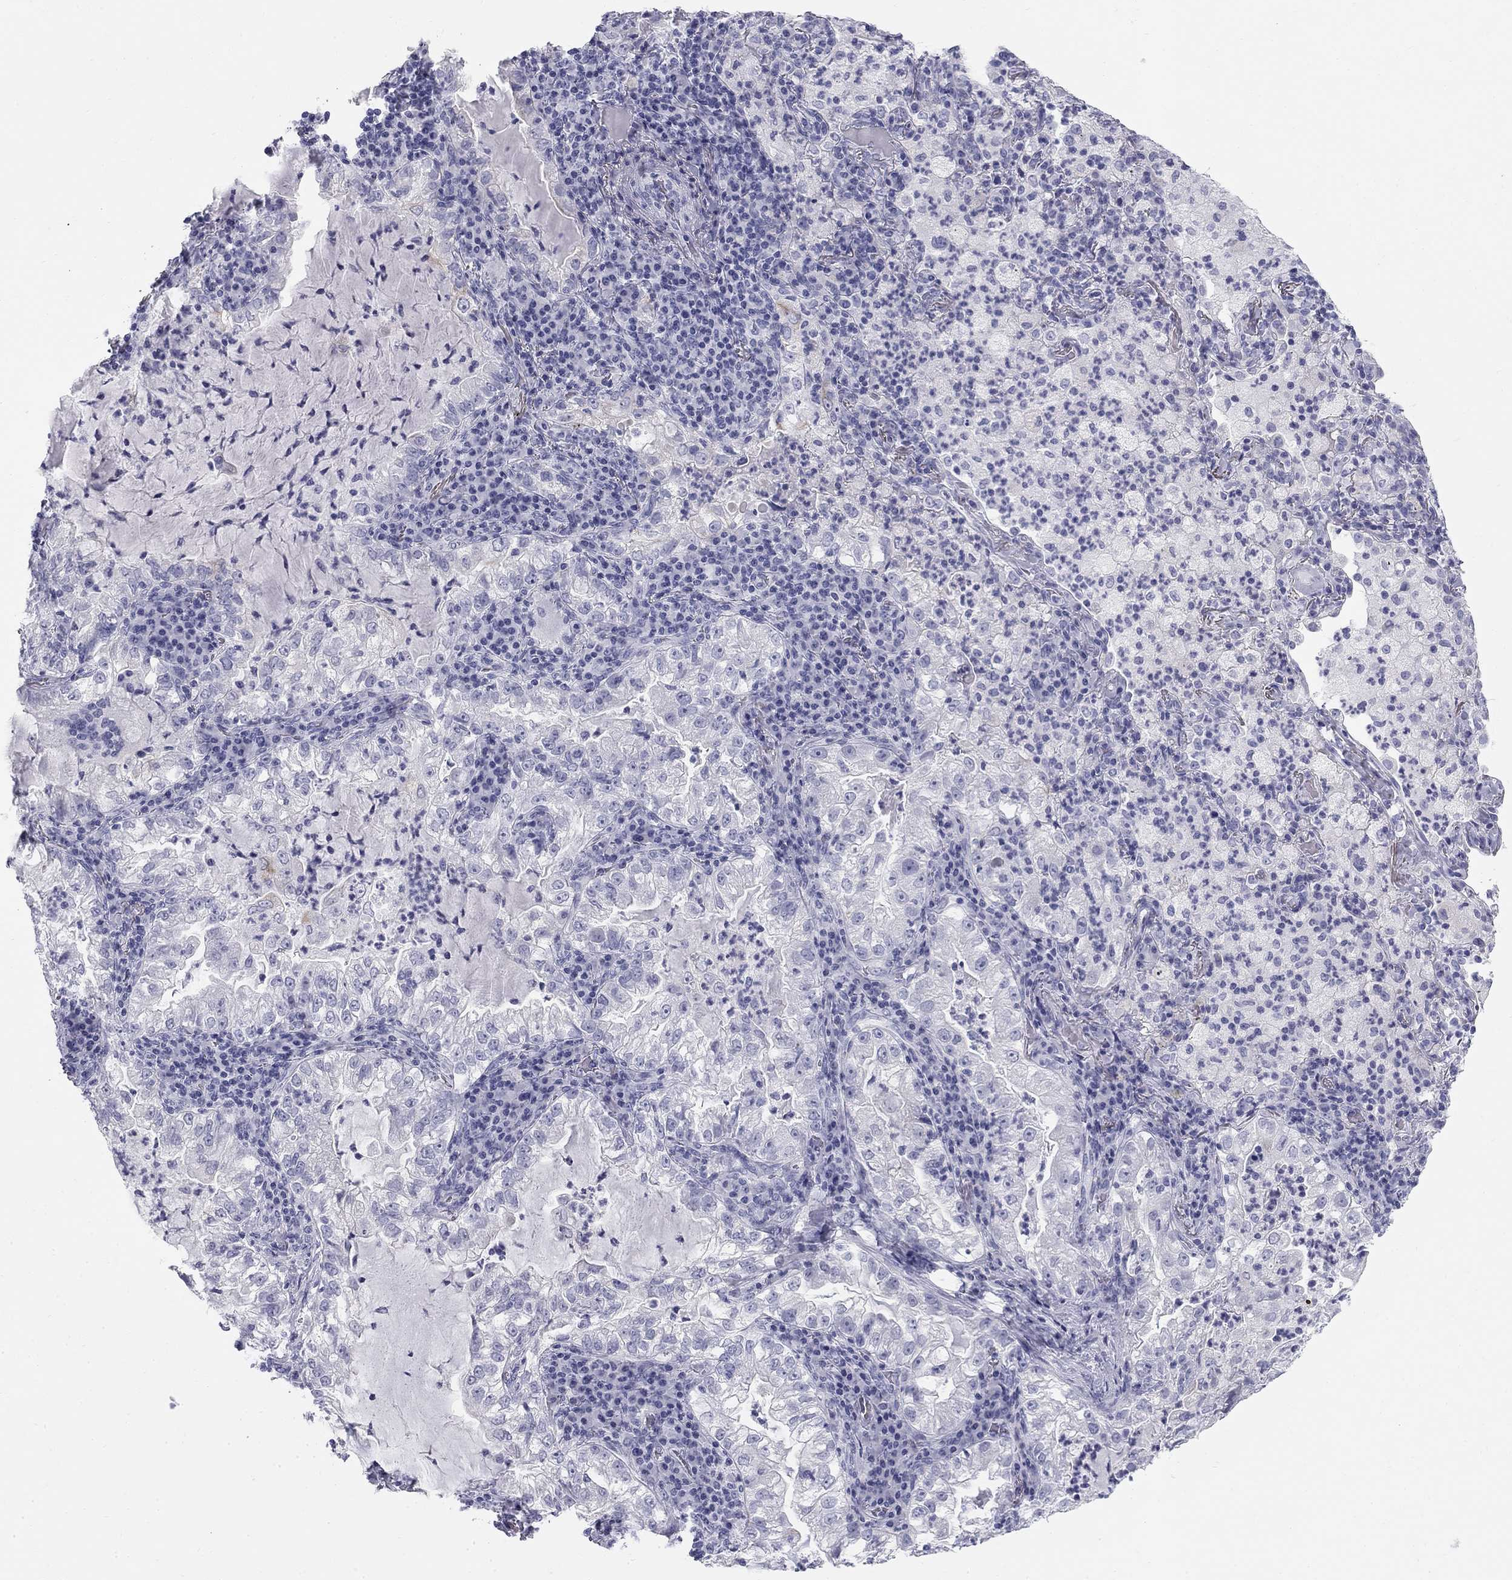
{"staining": {"intensity": "negative", "quantity": "none", "location": "none"}, "tissue": "lung cancer", "cell_type": "Tumor cells", "image_type": "cancer", "snomed": [{"axis": "morphology", "description": "Adenocarcinoma, NOS"}, {"axis": "topography", "description": "Lung"}], "caption": "Immunohistochemical staining of lung adenocarcinoma demonstrates no significant staining in tumor cells.", "gene": "SULT2B1", "patient": {"sex": "female", "age": 73}}